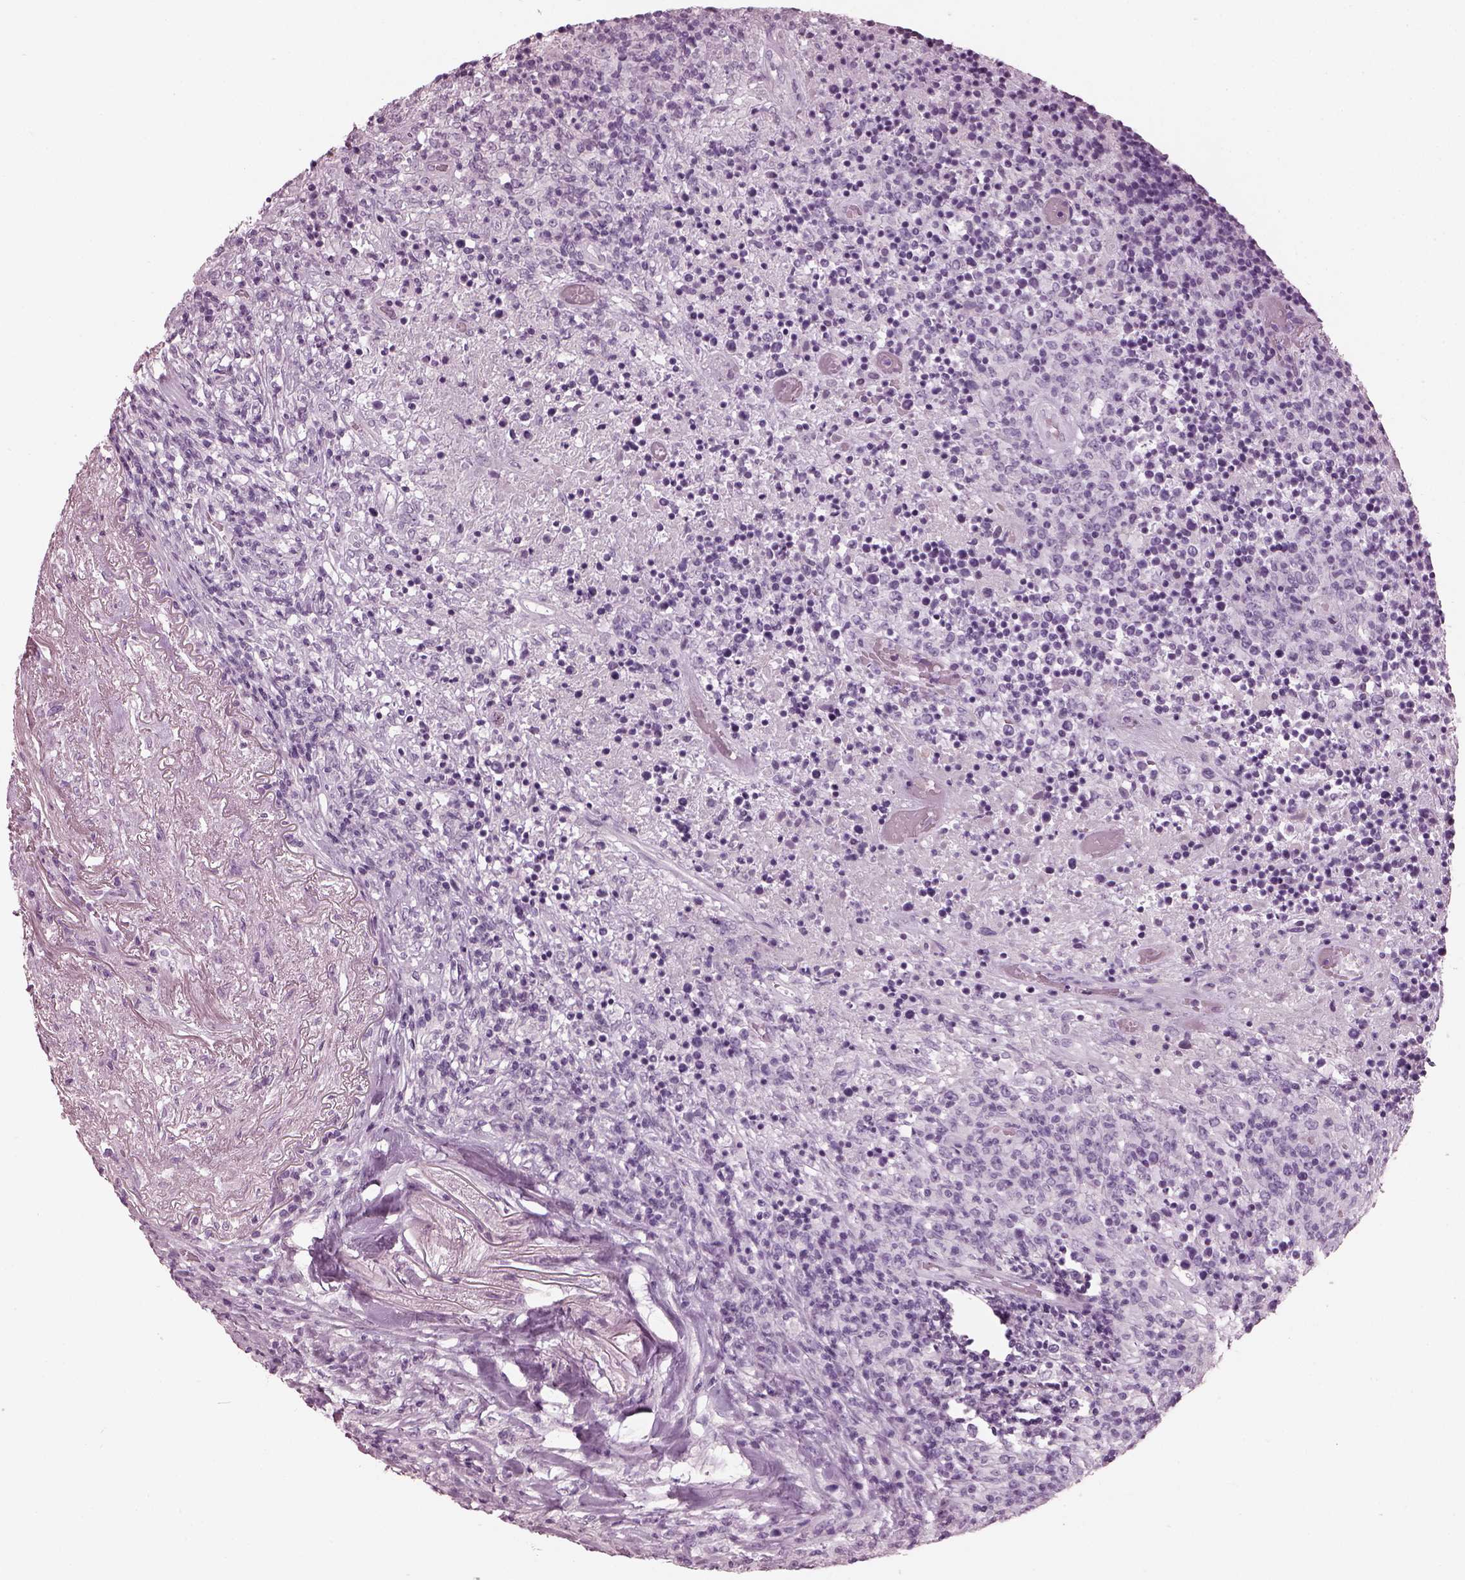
{"staining": {"intensity": "negative", "quantity": "none", "location": "none"}, "tissue": "lymphoma", "cell_type": "Tumor cells", "image_type": "cancer", "snomed": [{"axis": "morphology", "description": "Malignant lymphoma, non-Hodgkin's type, High grade"}, {"axis": "topography", "description": "Lung"}], "caption": "The photomicrograph displays no significant positivity in tumor cells of high-grade malignant lymphoma, non-Hodgkin's type. The staining was performed using DAB to visualize the protein expression in brown, while the nuclei were stained in blue with hematoxylin (Magnification: 20x).", "gene": "HYDIN", "patient": {"sex": "male", "age": 79}}